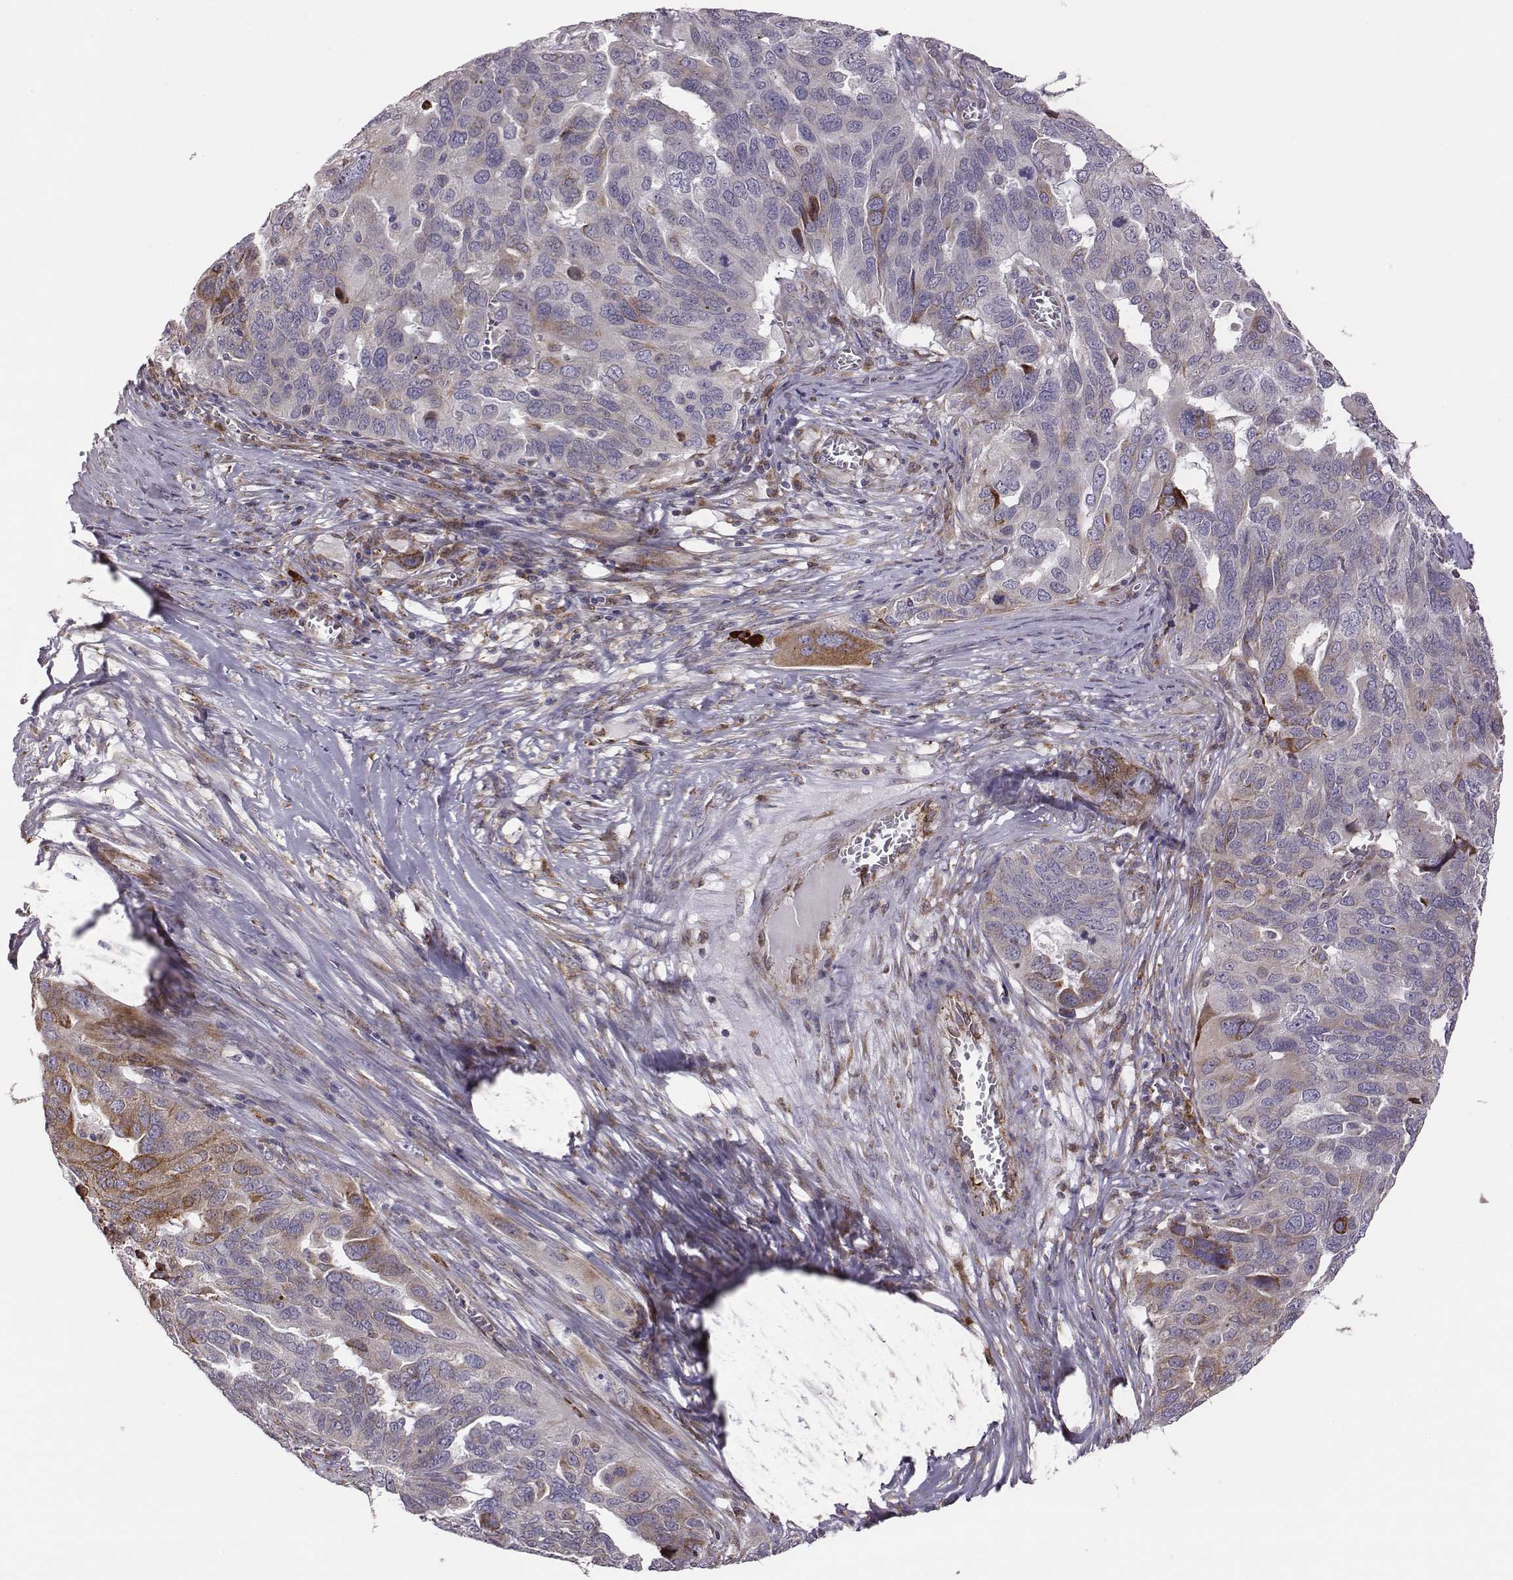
{"staining": {"intensity": "moderate", "quantity": "<25%", "location": "cytoplasmic/membranous"}, "tissue": "ovarian cancer", "cell_type": "Tumor cells", "image_type": "cancer", "snomed": [{"axis": "morphology", "description": "Carcinoma, endometroid"}, {"axis": "topography", "description": "Soft tissue"}, {"axis": "topography", "description": "Ovary"}], "caption": "This micrograph reveals endometroid carcinoma (ovarian) stained with immunohistochemistry to label a protein in brown. The cytoplasmic/membranous of tumor cells show moderate positivity for the protein. Nuclei are counter-stained blue.", "gene": "SELENOI", "patient": {"sex": "female", "age": 52}}